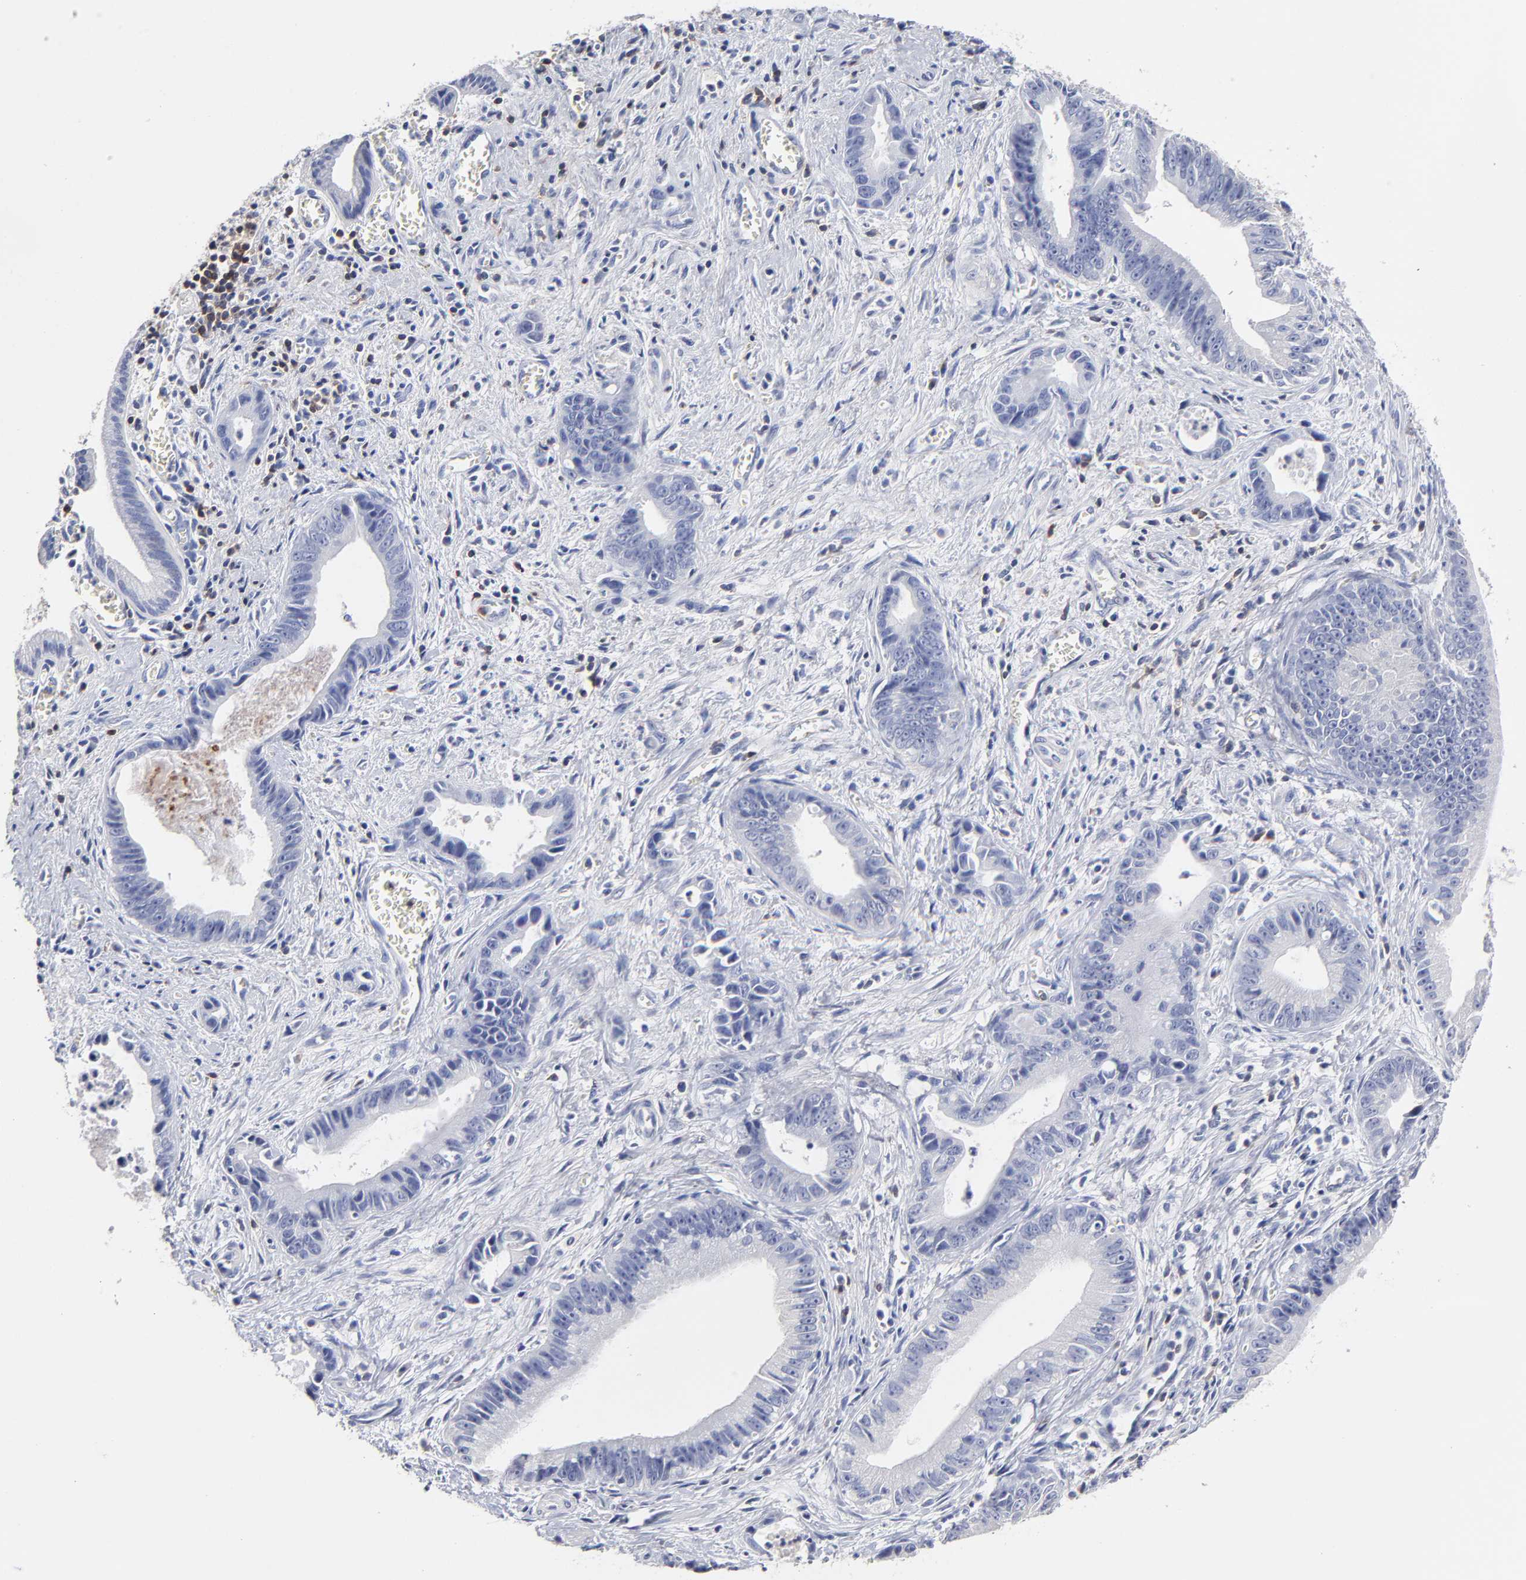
{"staining": {"intensity": "negative", "quantity": "none", "location": "none"}, "tissue": "liver cancer", "cell_type": "Tumor cells", "image_type": "cancer", "snomed": [{"axis": "morphology", "description": "Cholangiocarcinoma"}, {"axis": "topography", "description": "Liver"}], "caption": "The photomicrograph shows no staining of tumor cells in liver cholangiocarcinoma. (DAB (3,3'-diaminobenzidine) IHC, high magnification).", "gene": "TRAT1", "patient": {"sex": "female", "age": 55}}